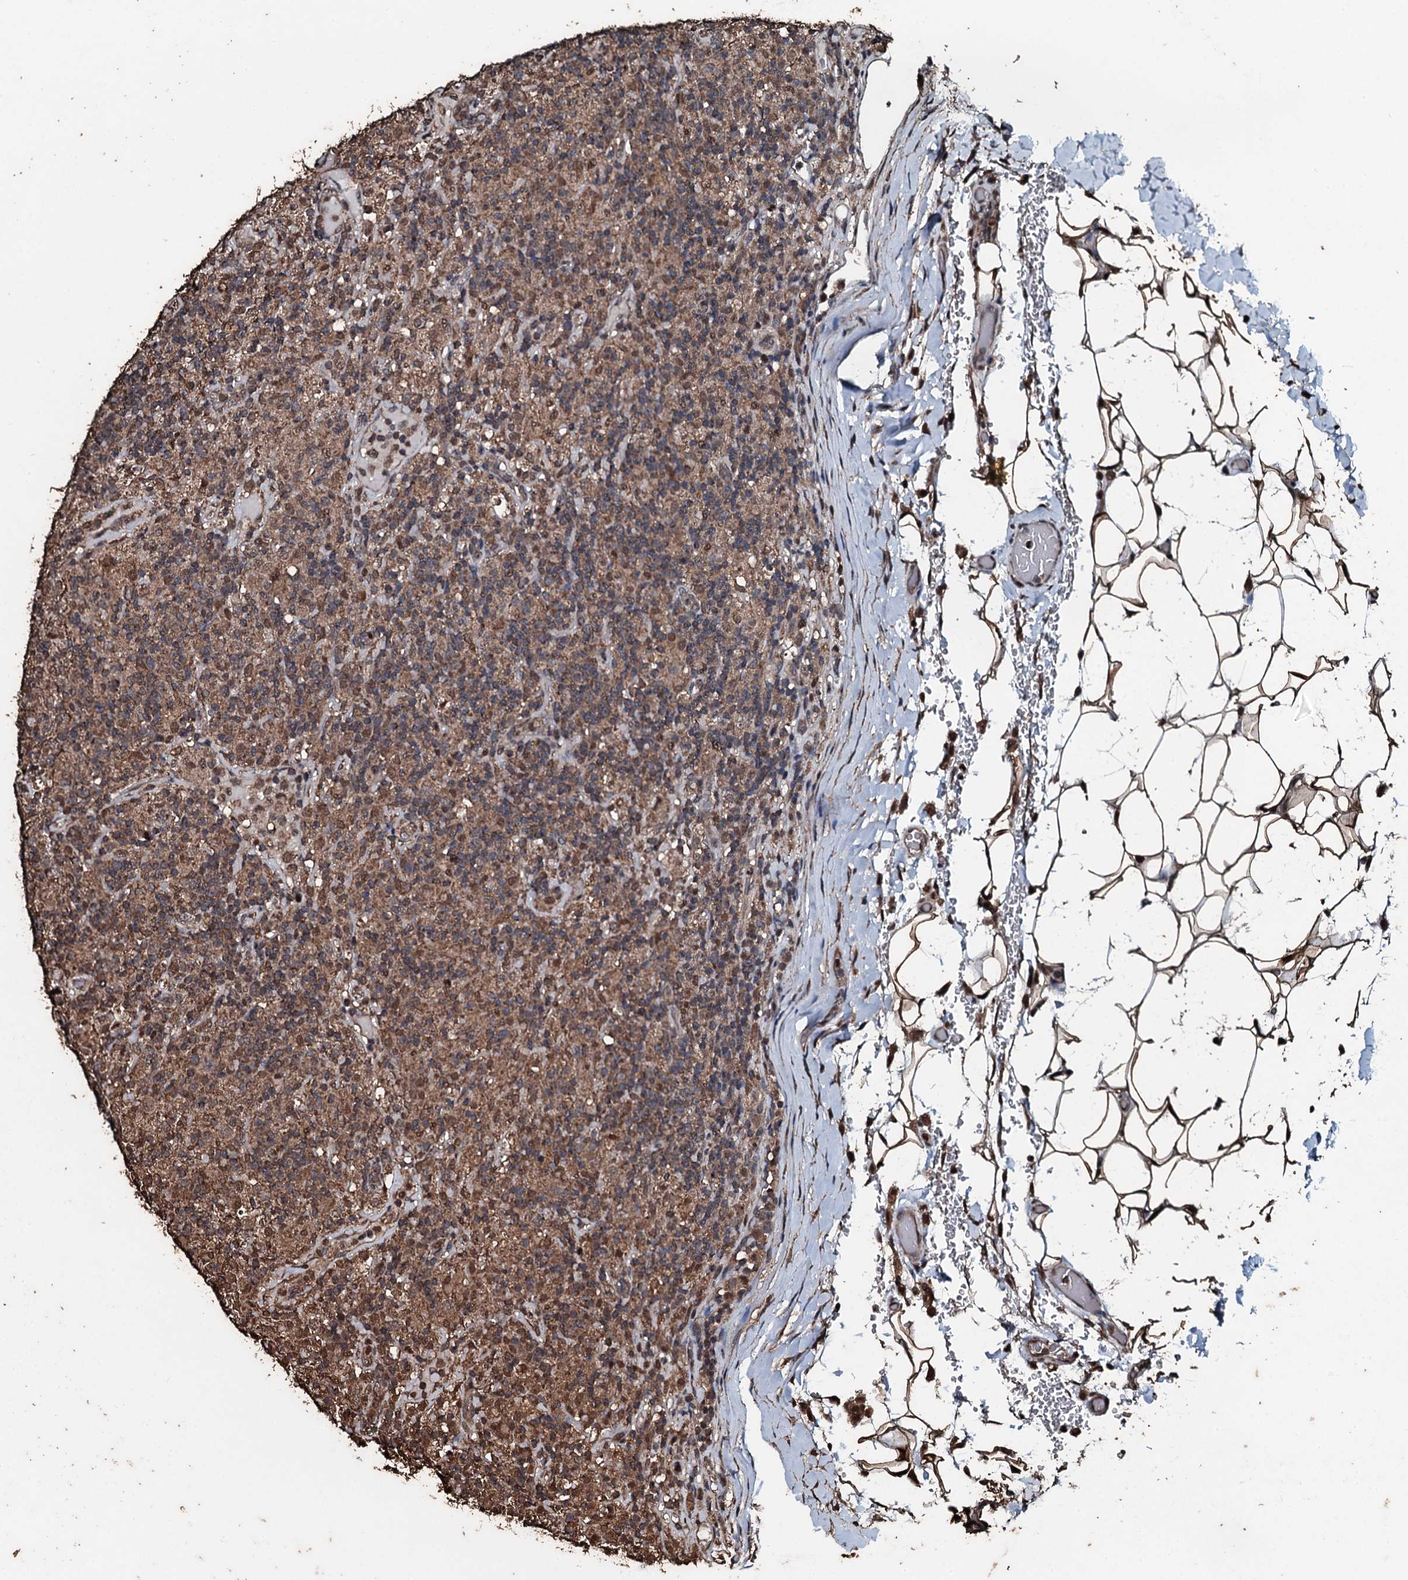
{"staining": {"intensity": "negative", "quantity": "none", "location": "none"}, "tissue": "lymphoma", "cell_type": "Tumor cells", "image_type": "cancer", "snomed": [{"axis": "morphology", "description": "Hodgkin's disease, NOS"}, {"axis": "topography", "description": "Lymph node"}], "caption": "The image demonstrates no staining of tumor cells in lymphoma.", "gene": "FAAP24", "patient": {"sex": "male", "age": 70}}